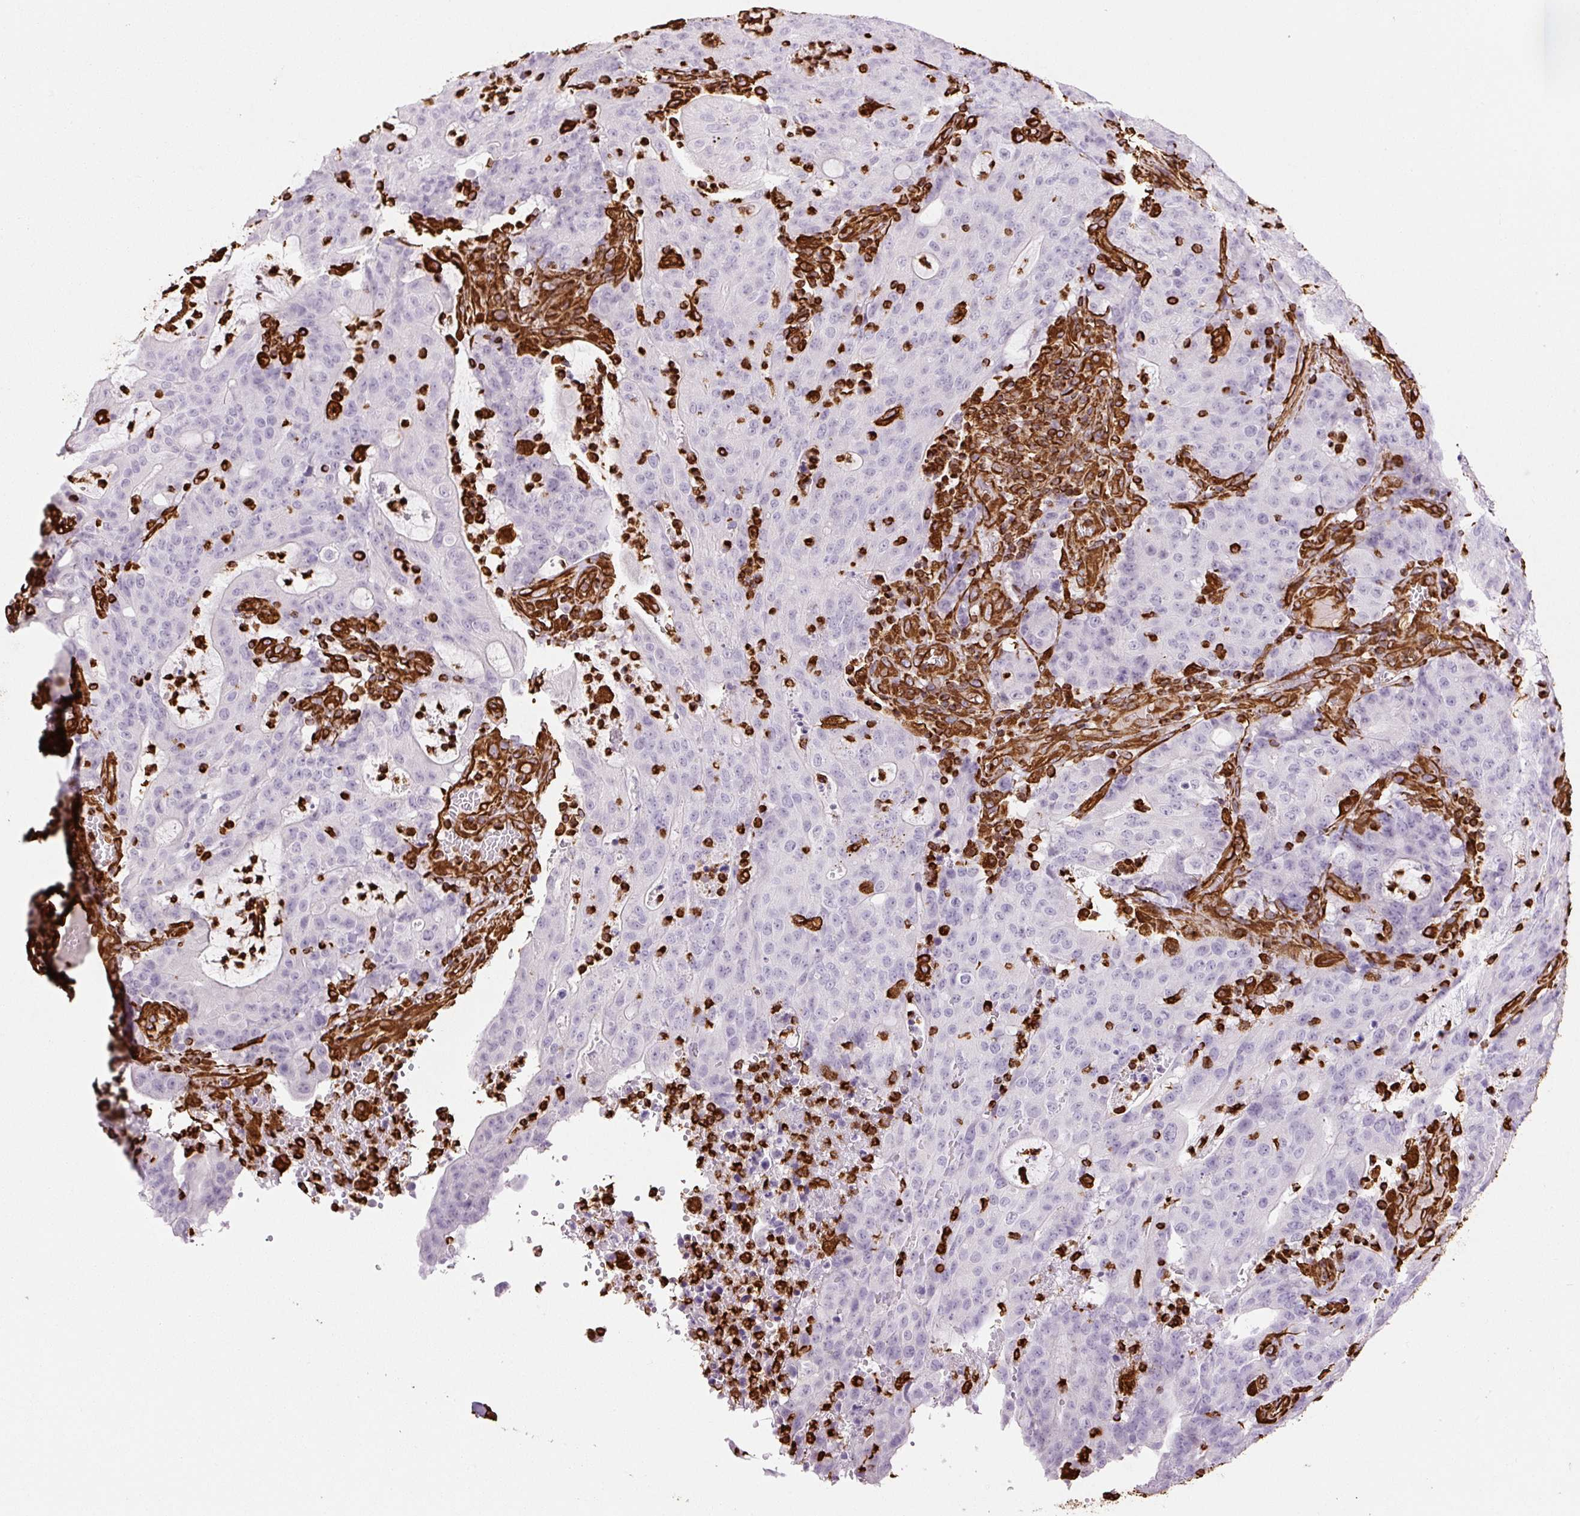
{"staining": {"intensity": "negative", "quantity": "none", "location": "none"}, "tissue": "colorectal cancer", "cell_type": "Tumor cells", "image_type": "cancer", "snomed": [{"axis": "morphology", "description": "Adenocarcinoma, NOS"}, {"axis": "topography", "description": "Colon"}], "caption": "DAB (3,3'-diaminobenzidine) immunohistochemical staining of adenocarcinoma (colorectal) displays no significant staining in tumor cells. (DAB immunohistochemistry visualized using brightfield microscopy, high magnification).", "gene": "VIM", "patient": {"sex": "male", "age": 83}}